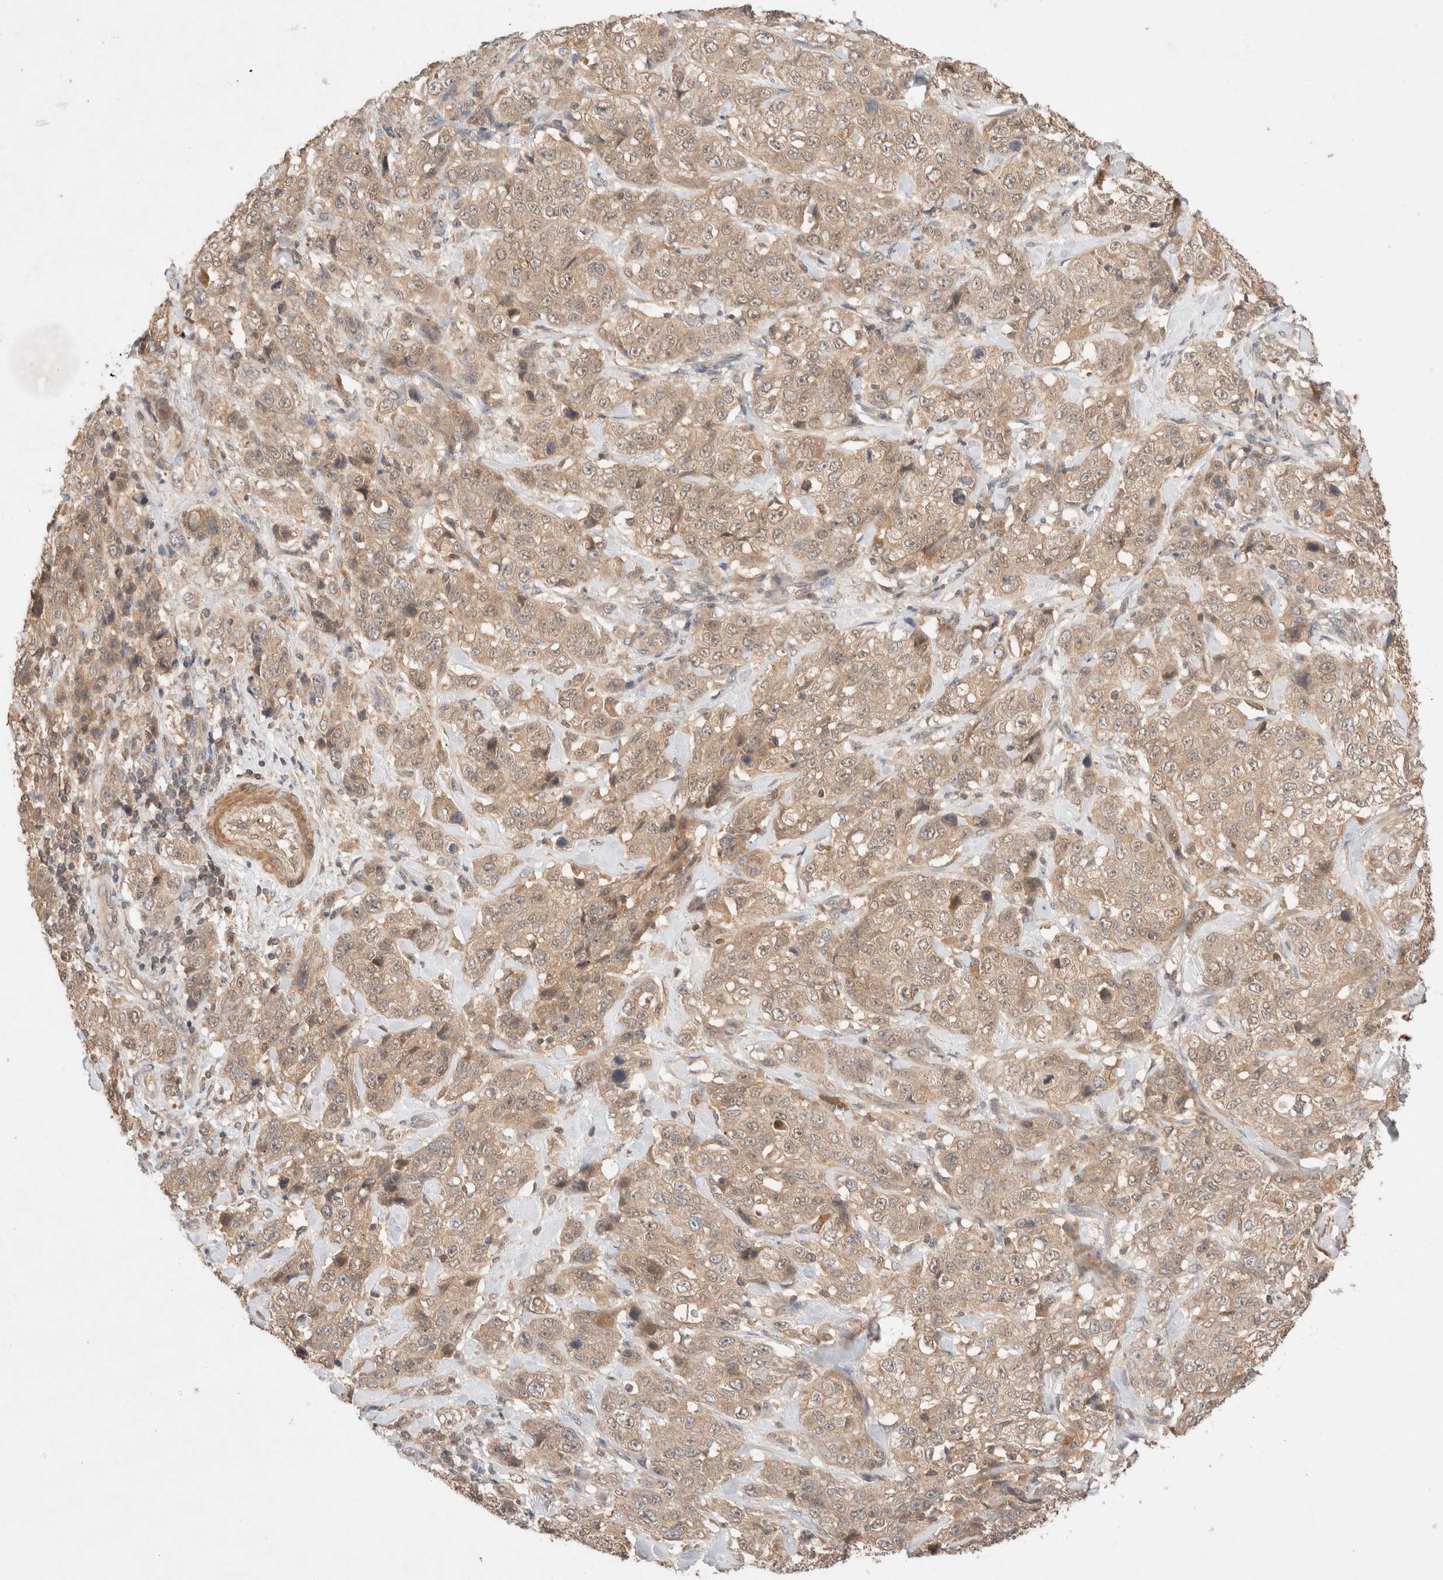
{"staining": {"intensity": "weak", "quantity": ">75%", "location": "cytoplasmic/membranous"}, "tissue": "stomach cancer", "cell_type": "Tumor cells", "image_type": "cancer", "snomed": [{"axis": "morphology", "description": "Adenocarcinoma, NOS"}, {"axis": "topography", "description": "Stomach"}], "caption": "Immunohistochemistry micrograph of human adenocarcinoma (stomach) stained for a protein (brown), which reveals low levels of weak cytoplasmic/membranous positivity in approximately >75% of tumor cells.", "gene": "CARNMT1", "patient": {"sex": "male", "age": 48}}